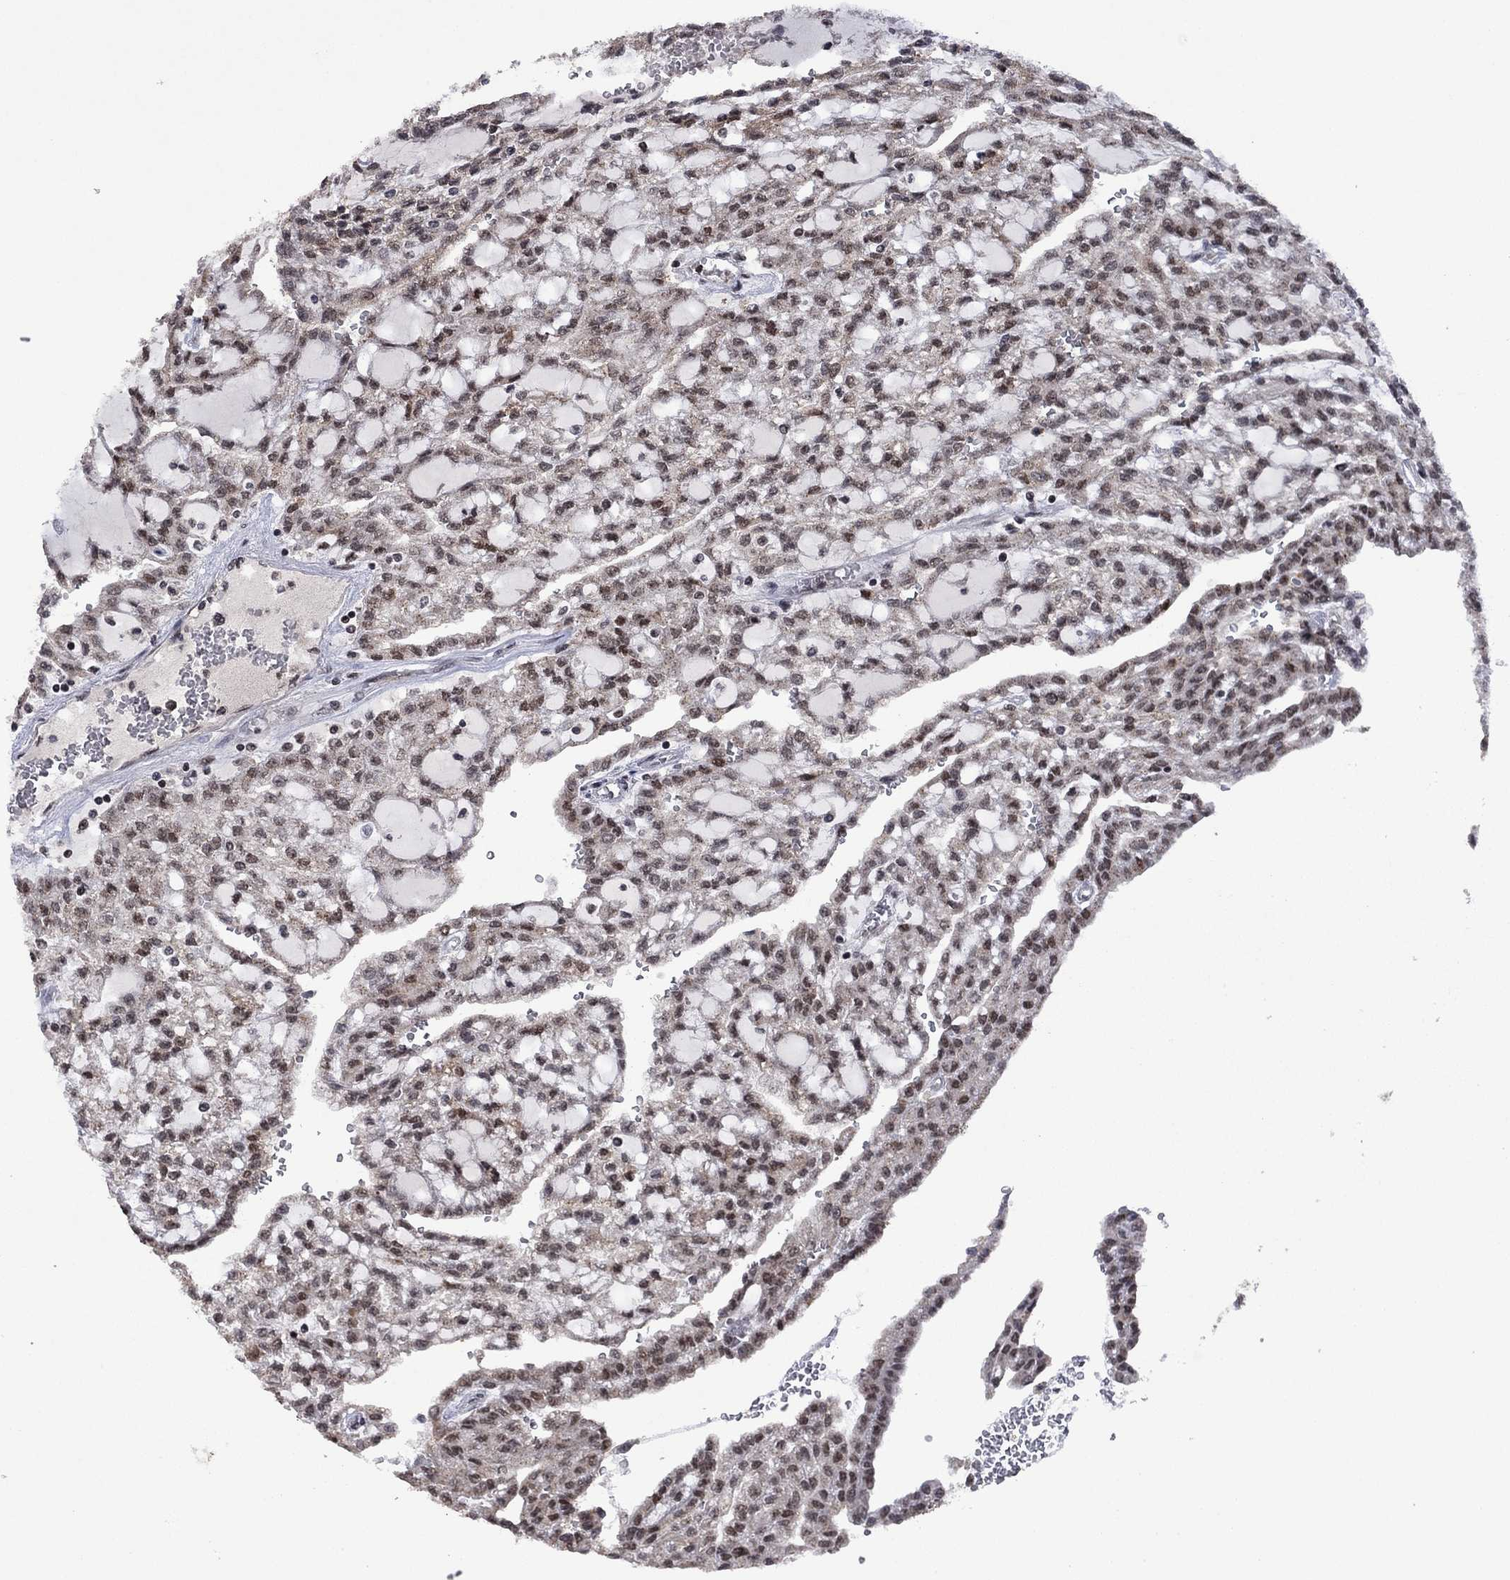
{"staining": {"intensity": "moderate", "quantity": "<25%", "location": "cytoplasmic/membranous,nuclear"}, "tissue": "renal cancer", "cell_type": "Tumor cells", "image_type": "cancer", "snomed": [{"axis": "morphology", "description": "Adenocarcinoma, NOS"}, {"axis": "topography", "description": "Kidney"}], "caption": "Protein staining of renal cancer tissue reveals moderate cytoplasmic/membranous and nuclear expression in approximately <25% of tumor cells.", "gene": "FBL", "patient": {"sex": "male", "age": 63}}